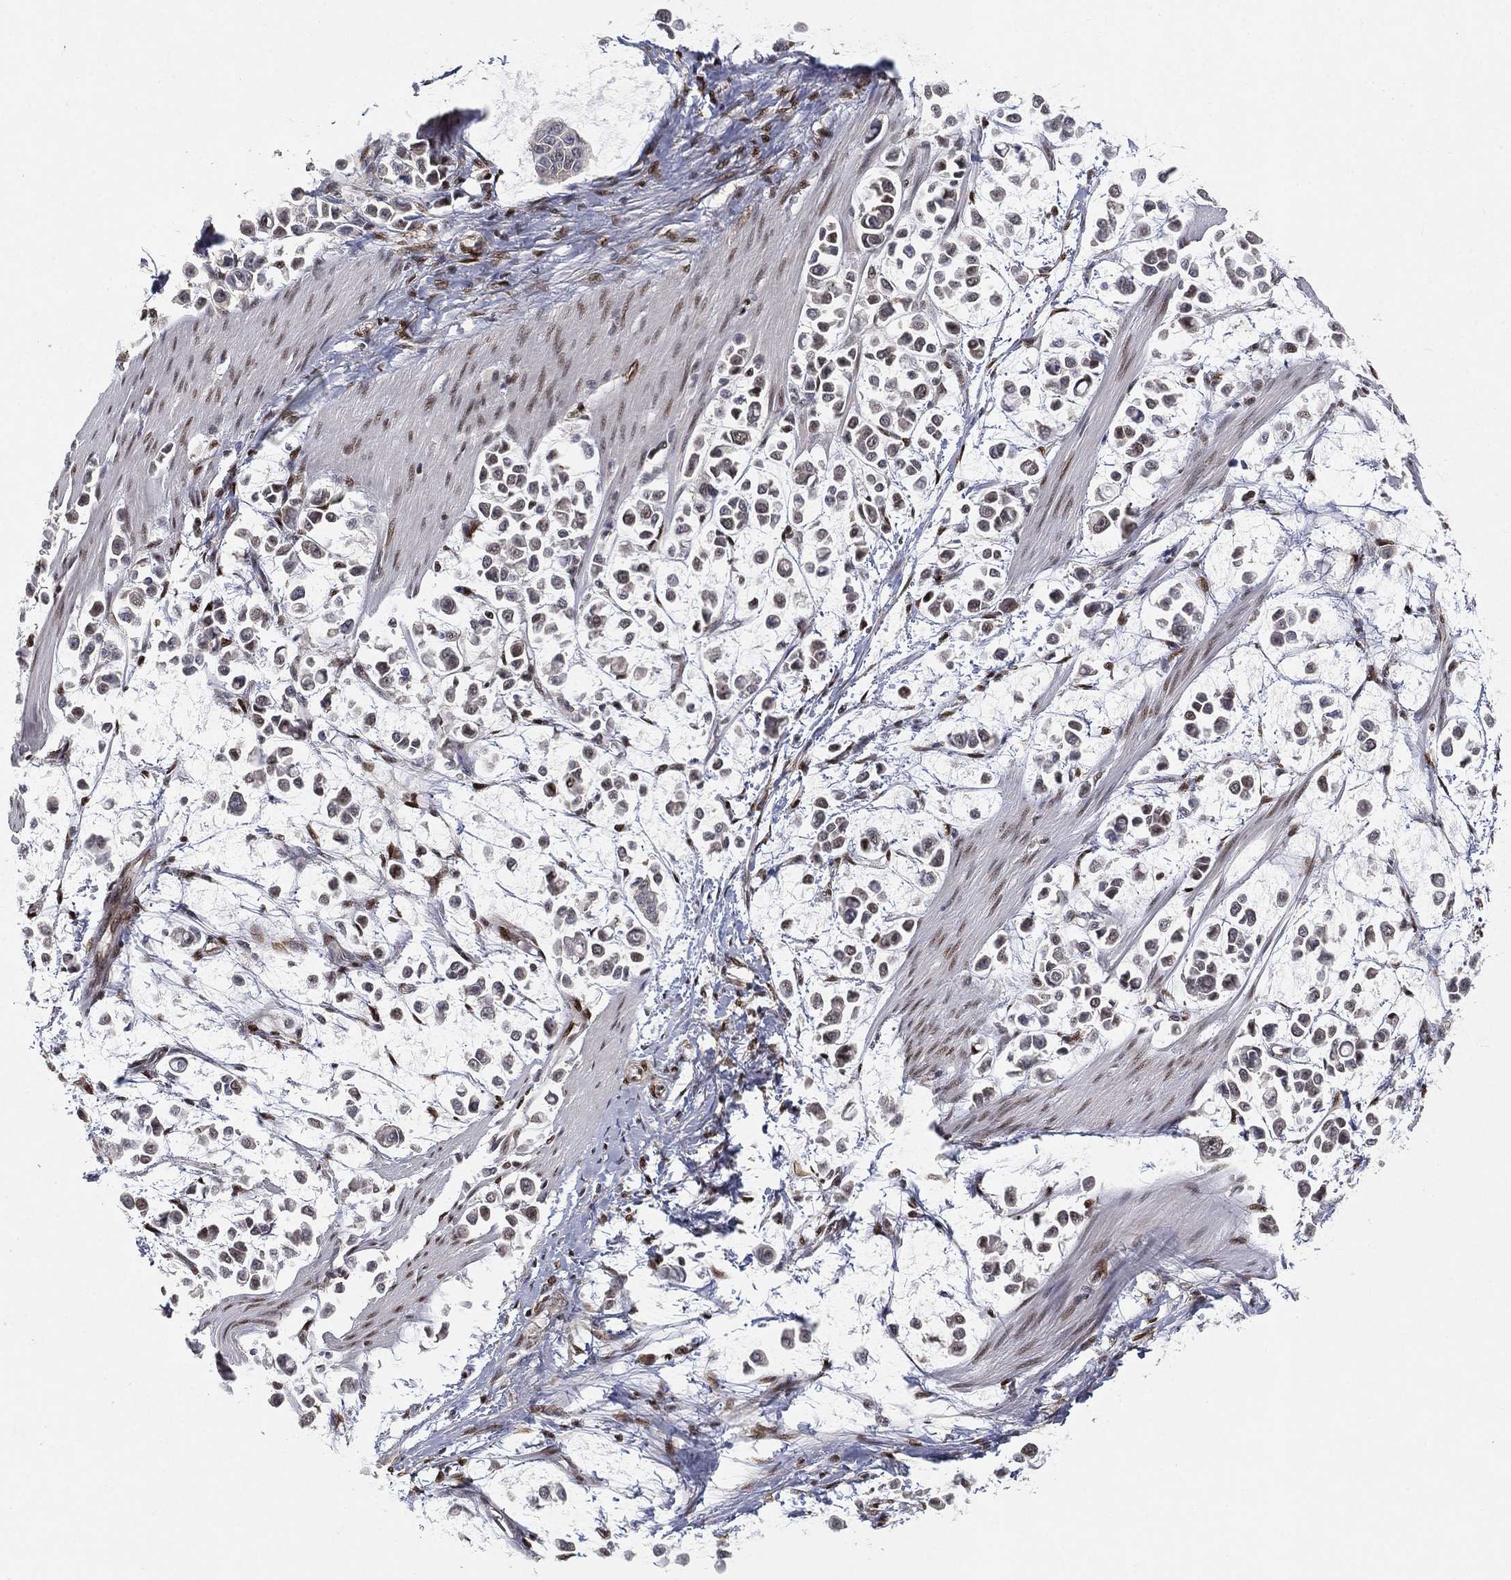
{"staining": {"intensity": "negative", "quantity": "none", "location": "none"}, "tissue": "stomach cancer", "cell_type": "Tumor cells", "image_type": "cancer", "snomed": [{"axis": "morphology", "description": "Adenocarcinoma, NOS"}, {"axis": "topography", "description": "Stomach"}], "caption": "The histopathology image displays no significant positivity in tumor cells of stomach adenocarcinoma.", "gene": "CRTC3", "patient": {"sex": "male", "age": 82}}